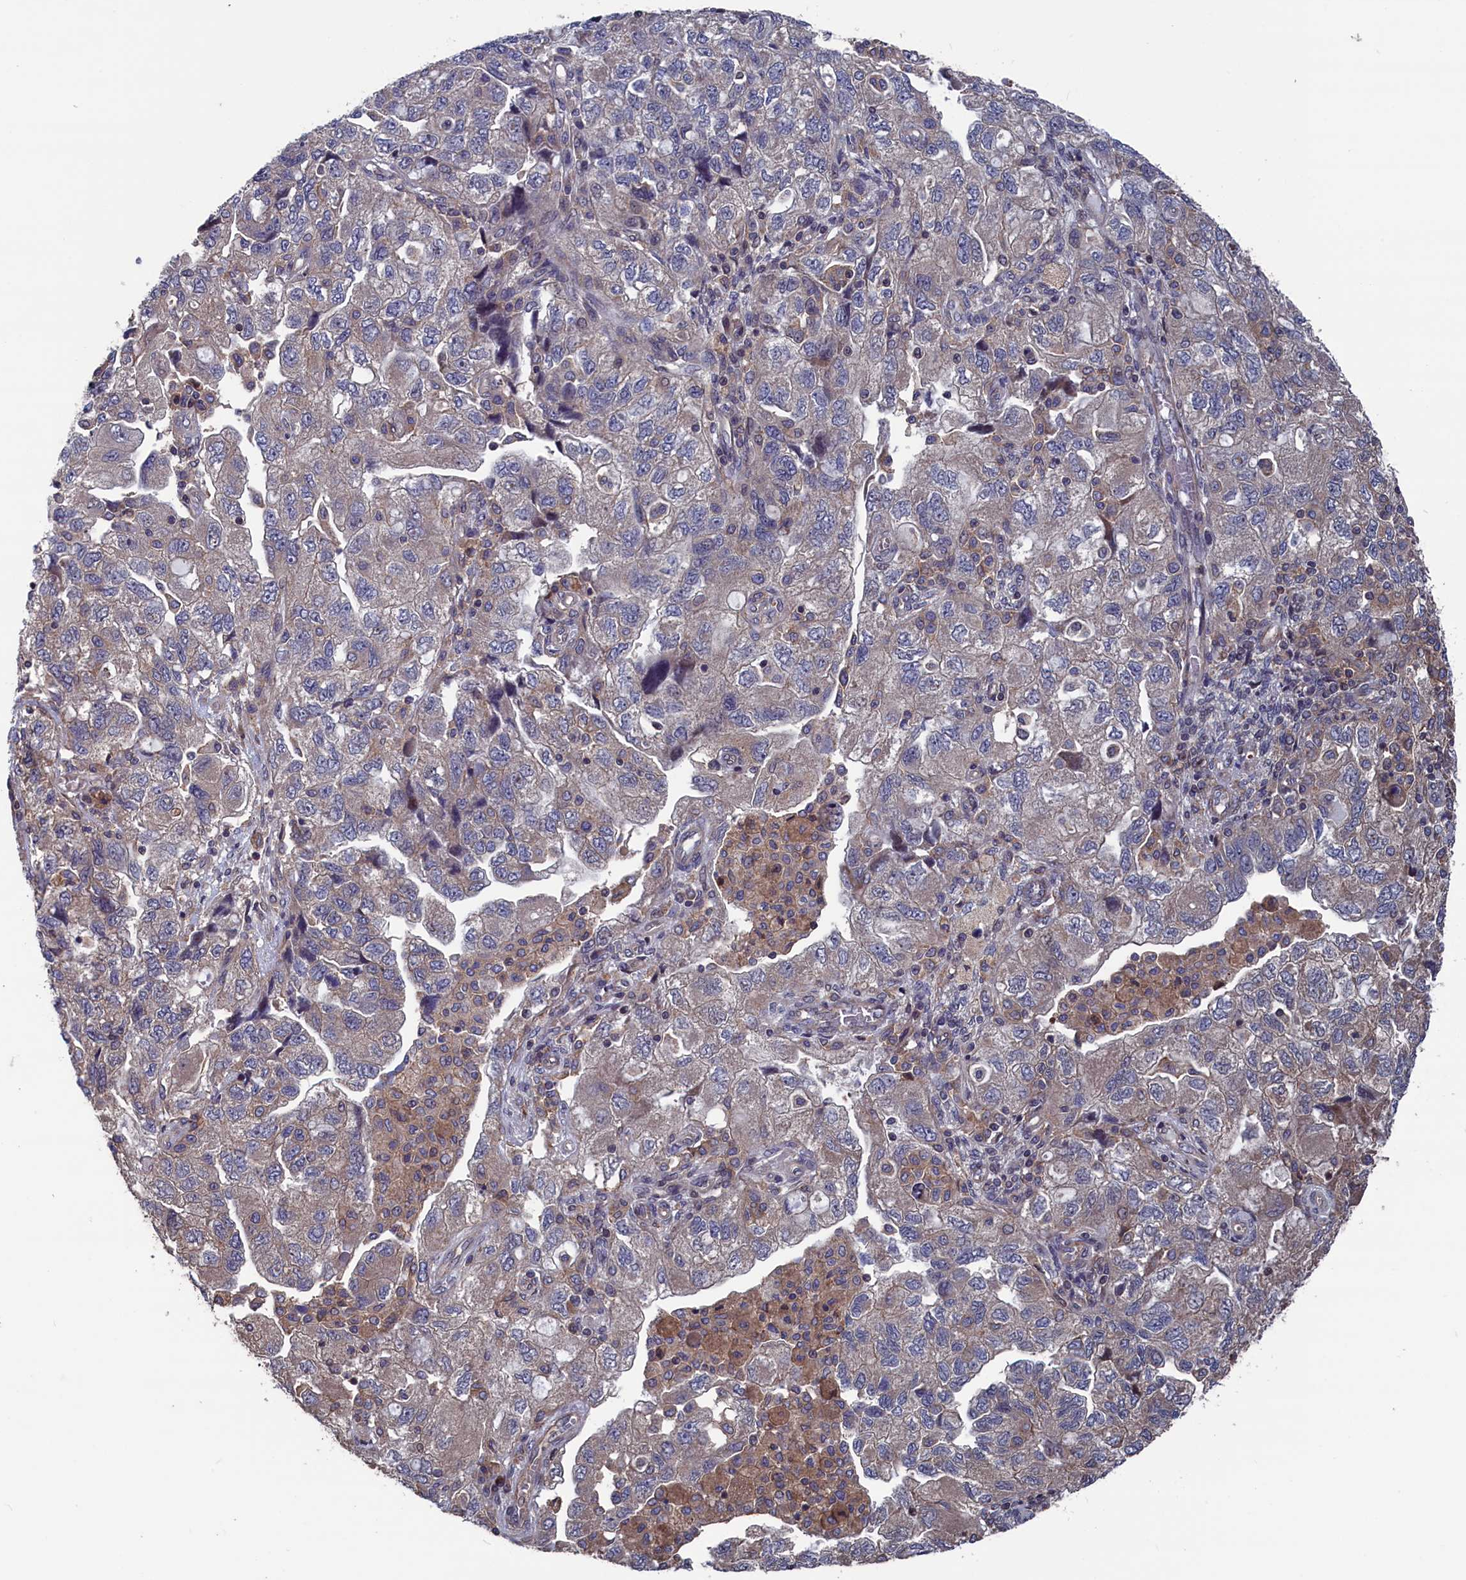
{"staining": {"intensity": "weak", "quantity": "25%-75%", "location": "cytoplasmic/membranous"}, "tissue": "ovarian cancer", "cell_type": "Tumor cells", "image_type": "cancer", "snomed": [{"axis": "morphology", "description": "Carcinoma, NOS"}, {"axis": "morphology", "description": "Cystadenocarcinoma, serous, NOS"}, {"axis": "topography", "description": "Ovary"}], "caption": "Immunohistochemistry histopathology image of neoplastic tissue: ovarian carcinoma stained using immunohistochemistry (IHC) reveals low levels of weak protein expression localized specifically in the cytoplasmic/membranous of tumor cells, appearing as a cytoplasmic/membranous brown color.", "gene": "SPATA13", "patient": {"sex": "female", "age": 69}}